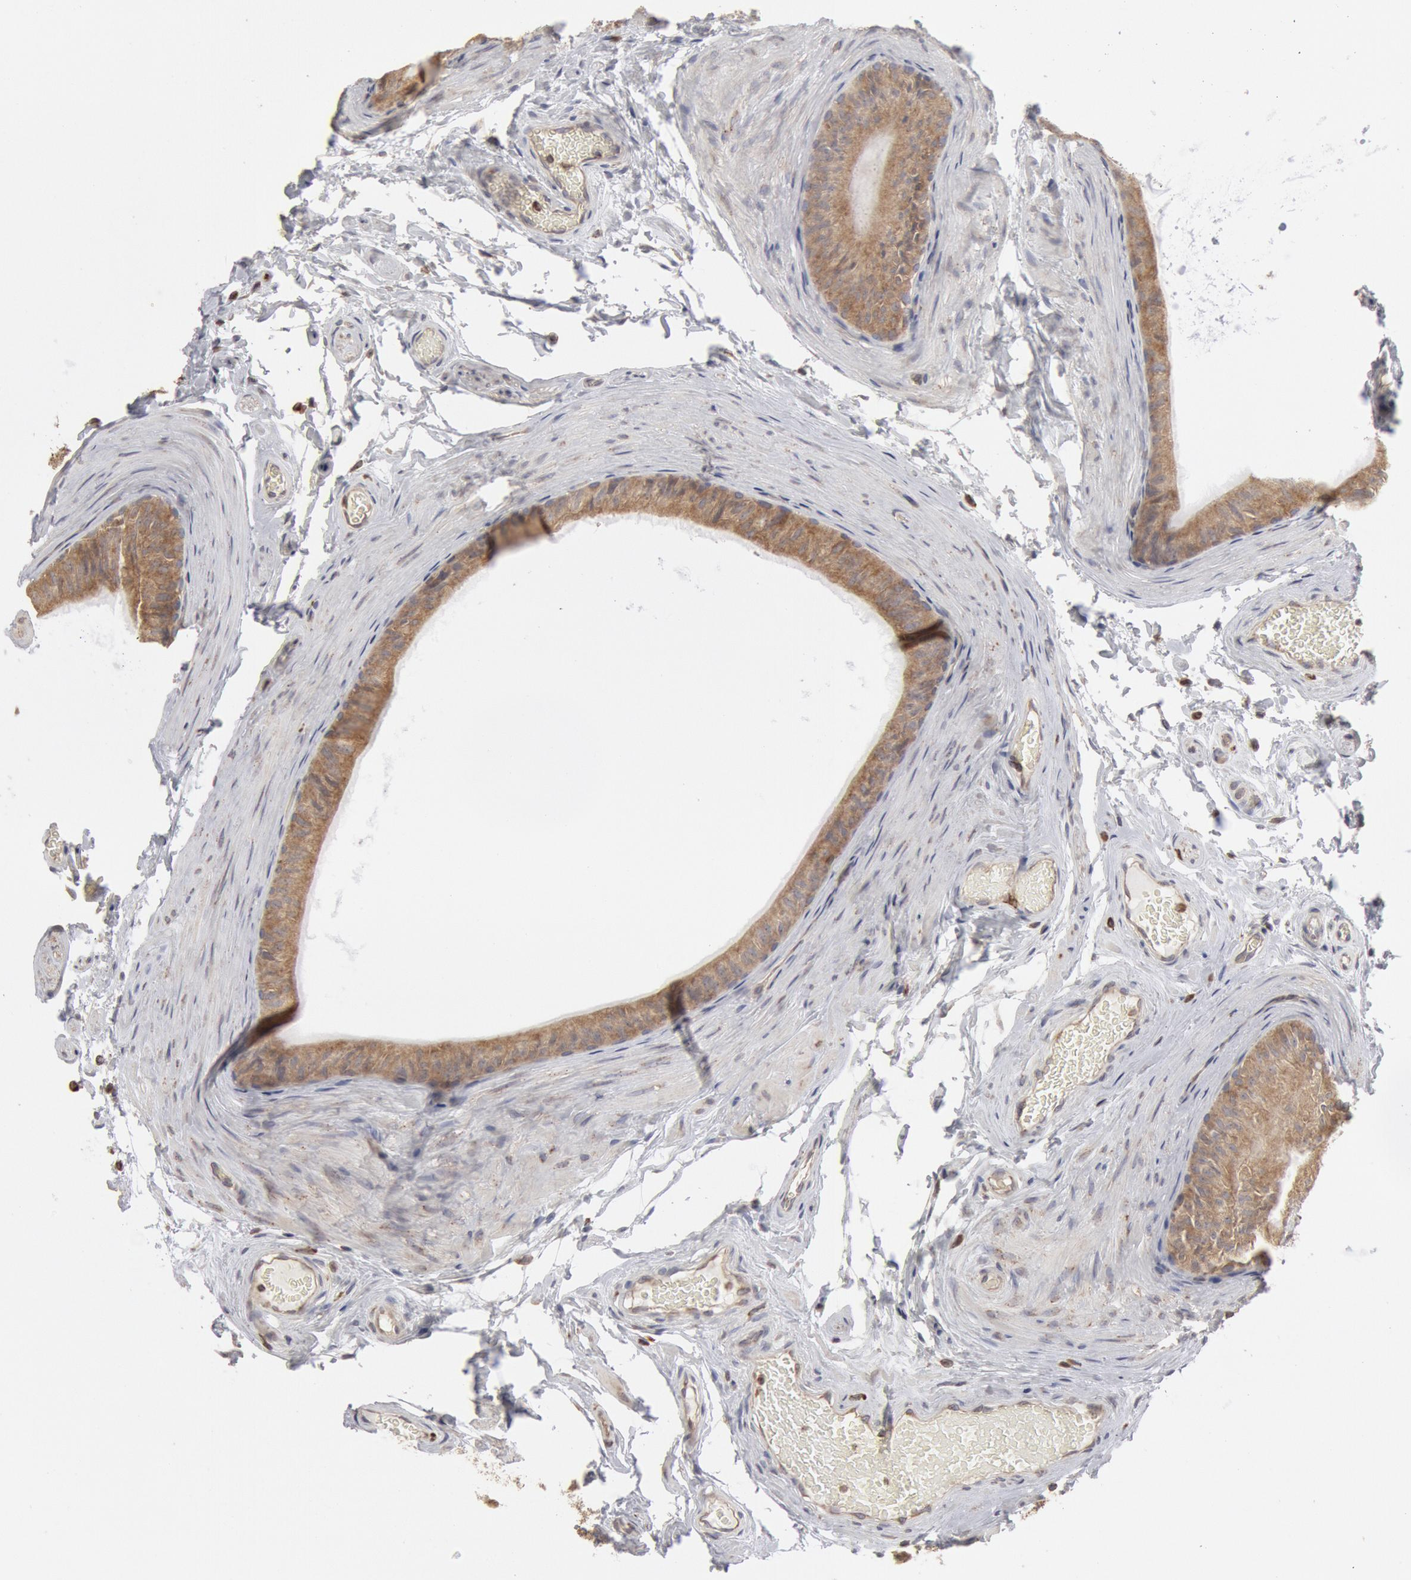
{"staining": {"intensity": "moderate", "quantity": ">75%", "location": "cytoplasmic/membranous"}, "tissue": "epididymis", "cell_type": "Glandular cells", "image_type": "normal", "snomed": [{"axis": "morphology", "description": "Normal tissue, NOS"}, {"axis": "topography", "description": "Testis"}, {"axis": "topography", "description": "Epididymis"}], "caption": "Immunohistochemistry histopathology image of normal epididymis: human epididymis stained using IHC shows medium levels of moderate protein expression localized specifically in the cytoplasmic/membranous of glandular cells, appearing as a cytoplasmic/membranous brown color.", "gene": "OSBPL8", "patient": {"sex": "male", "age": 36}}